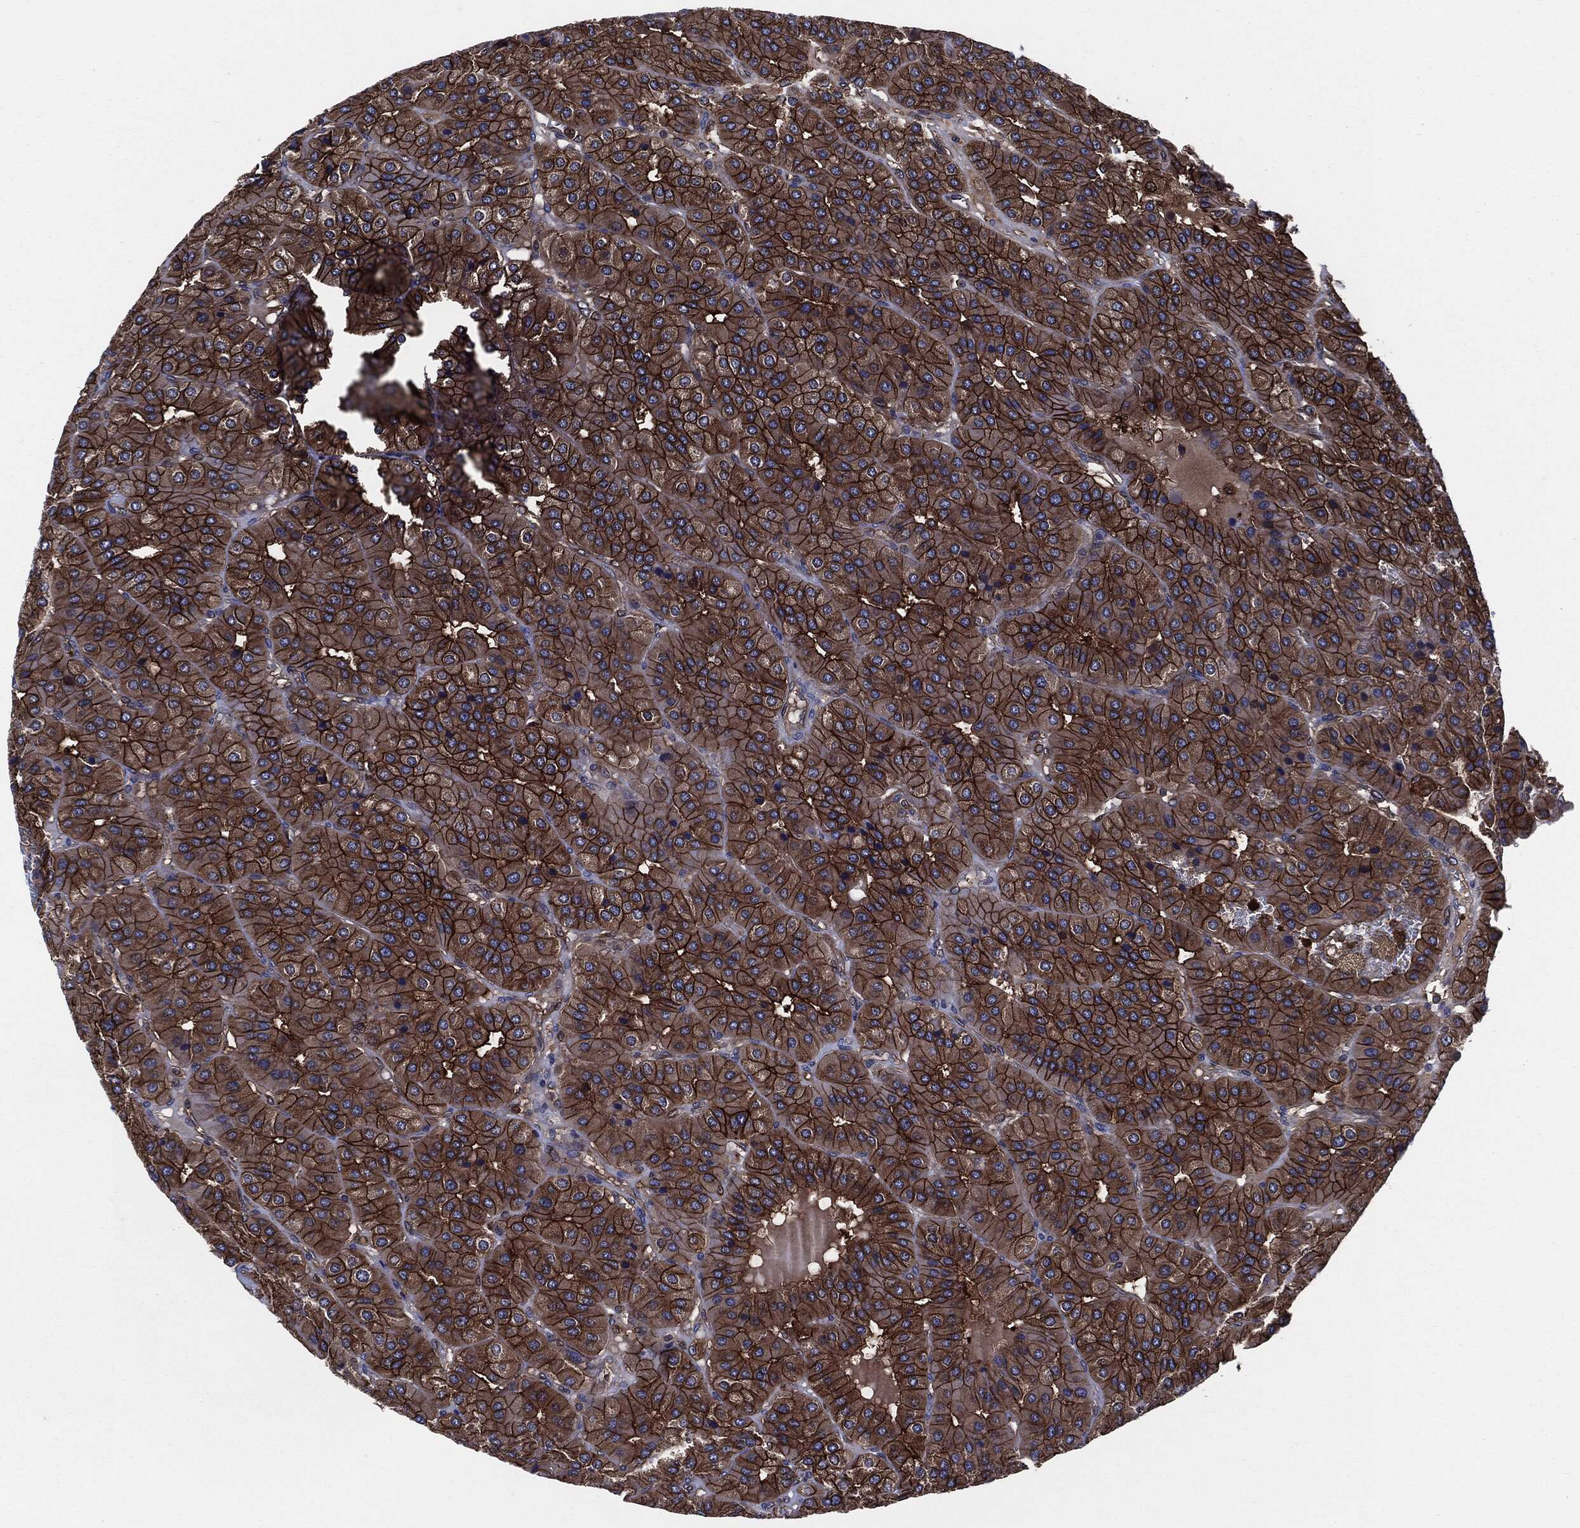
{"staining": {"intensity": "strong", "quantity": ">75%", "location": "cytoplasmic/membranous"}, "tissue": "parathyroid gland", "cell_type": "Glandular cells", "image_type": "normal", "snomed": [{"axis": "morphology", "description": "Normal tissue, NOS"}, {"axis": "morphology", "description": "Adenoma, NOS"}, {"axis": "topography", "description": "Parathyroid gland"}], "caption": "Immunohistochemistry (IHC) (DAB (3,3'-diaminobenzidine)) staining of unremarkable parathyroid gland demonstrates strong cytoplasmic/membranous protein expression in approximately >75% of glandular cells.", "gene": "XPNPEP1", "patient": {"sex": "female", "age": 86}}